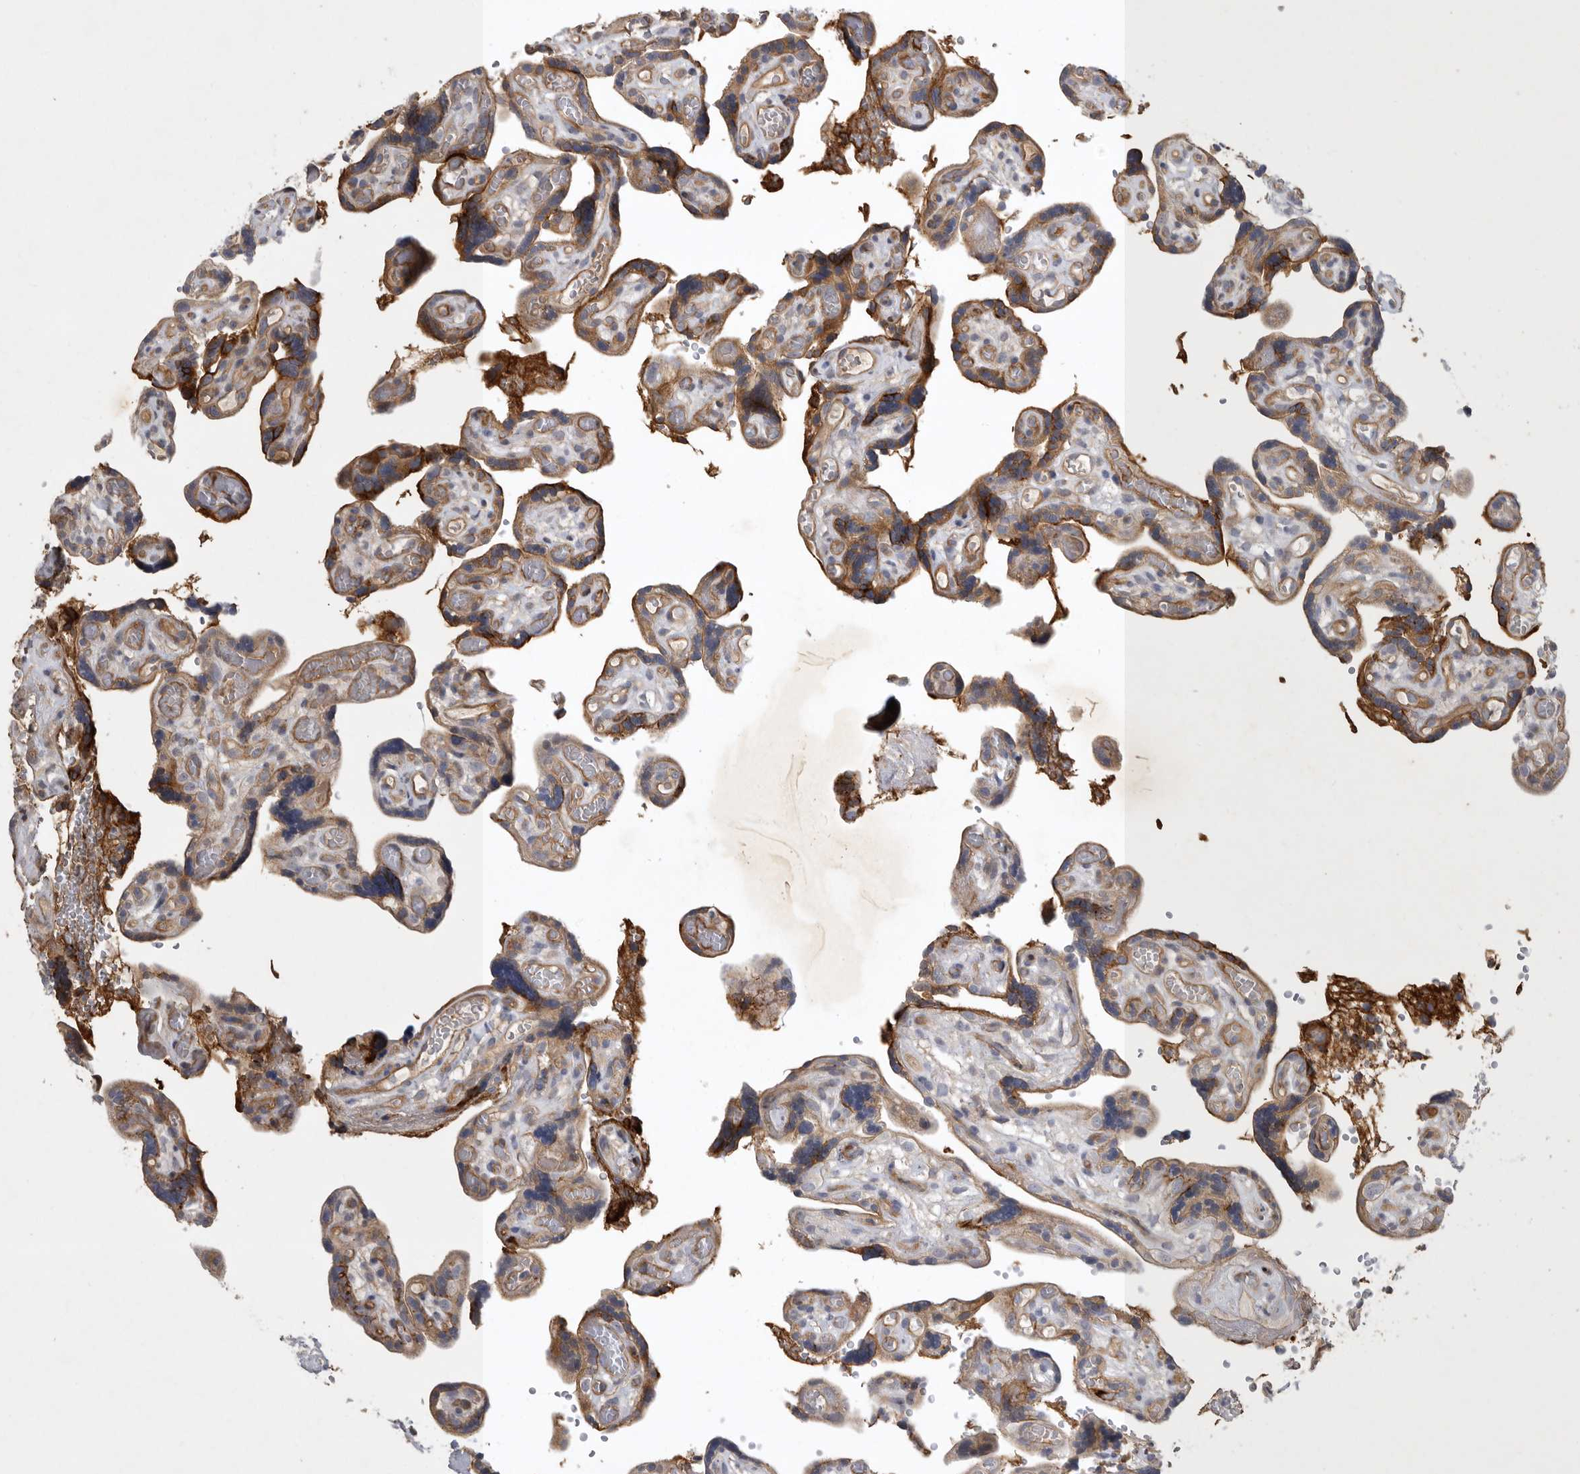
{"staining": {"intensity": "negative", "quantity": "none", "location": "none"}, "tissue": "placenta", "cell_type": "Decidual cells", "image_type": "normal", "snomed": [{"axis": "morphology", "description": "Normal tissue, NOS"}, {"axis": "topography", "description": "Placenta"}], "caption": "This image is of unremarkable placenta stained with IHC to label a protein in brown with the nuclei are counter-stained blue. There is no staining in decidual cells. (Stains: DAB (3,3'-diaminobenzidine) immunohistochemistry (IHC) with hematoxylin counter stain, Microscopy: brightfield microscopy at high magnification).", "gene": "MLPH", "patient": {"sex": "female", "age": 30}}